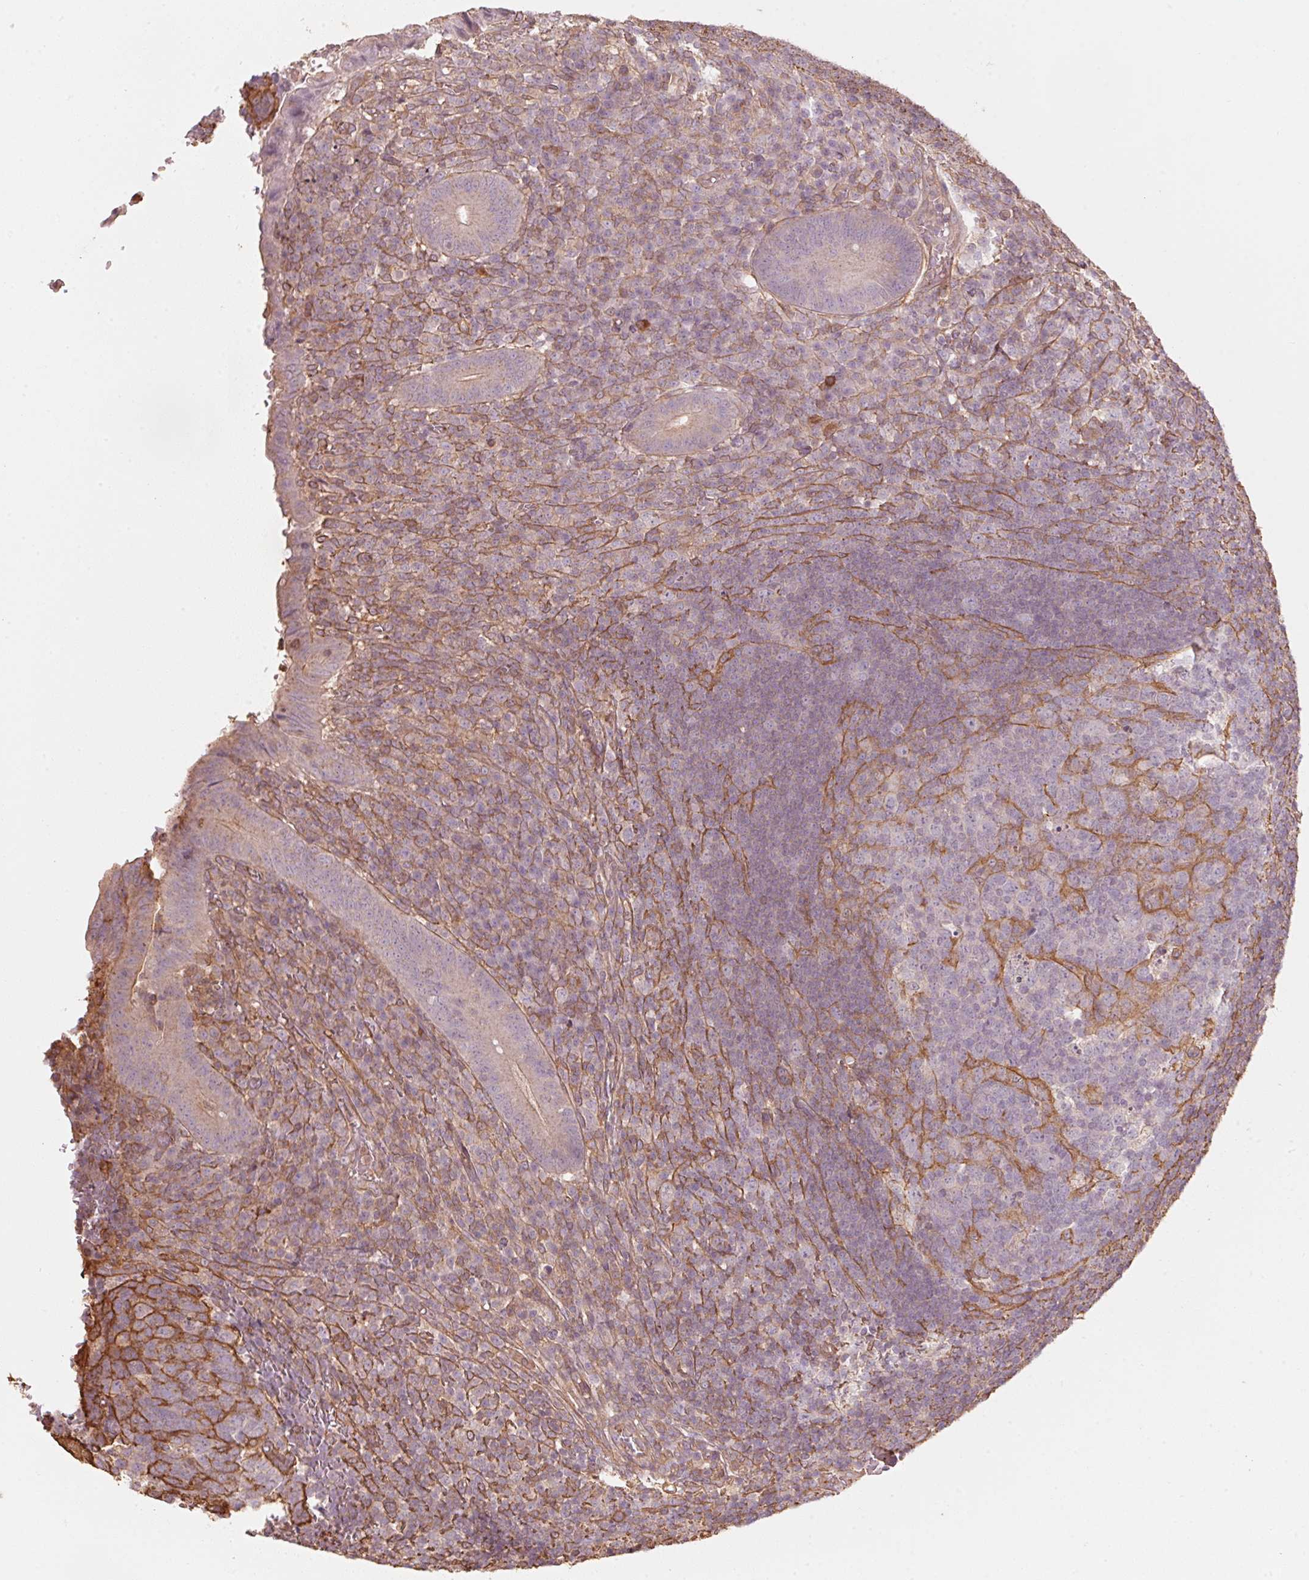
{"staining": {"intensity": "weak", "quantity": "<25%", "location": "cytoplasmic/membranous"}, "tissue": "appendix", "cell_type": "Glandular cells", "image_type": "normal", "snomed": [{"axis": "morphology", "description": "Normal tissue, NOS"}, {"axis": "topography", "description": "Appendix"}], "caption": "A micrograph of human appendix is negative for staining in glandular cells. (Immunohistochemistry (ihc), brightfield microscopy, high magnification).", "gene": "QDPR", "patient": {"sex": "male", "age": 18}}